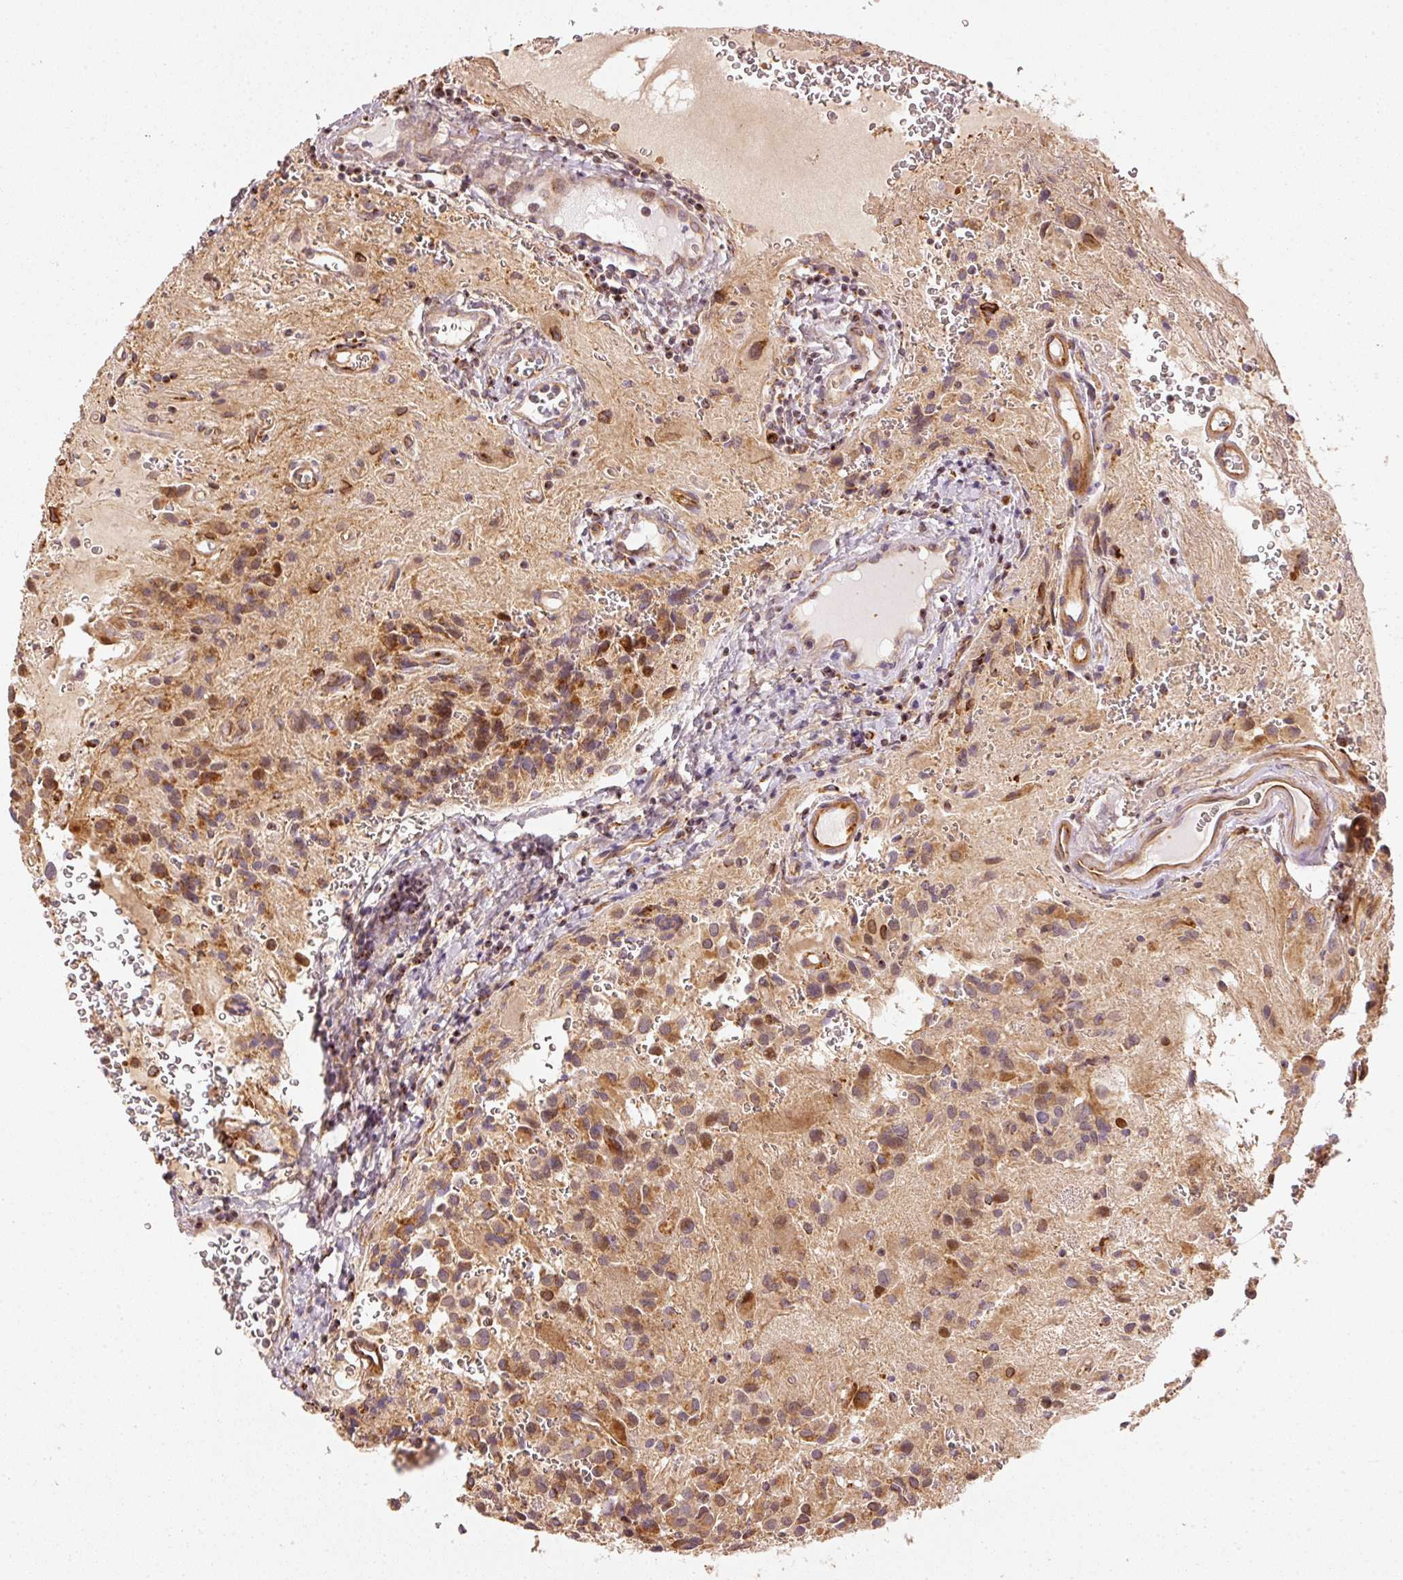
{"staining": {"intensity": "moderate", "quantity": ">75%", "location": "cytoplasmic/membranous"}, "tissue": "glioma", "cell_type": "Tumor cells", "image_type": "cancer", "snomed": [{"axis": "morphology", "description": "Glioma, malignant, Low grade"}, {"axis": "topography", "description": "Brain"}], "caption": "IHC micrograph of neoplastic tissue: glioma stained using IHC exhibits medium levels of moderate protein expression localized specifically in the cytoplasmic/membranous of tumor cells, appearing as a cytoplasmic/membranous brown color.", "gene": "MTHFD1L", "patient": {"sex": "male", "age": 56}}